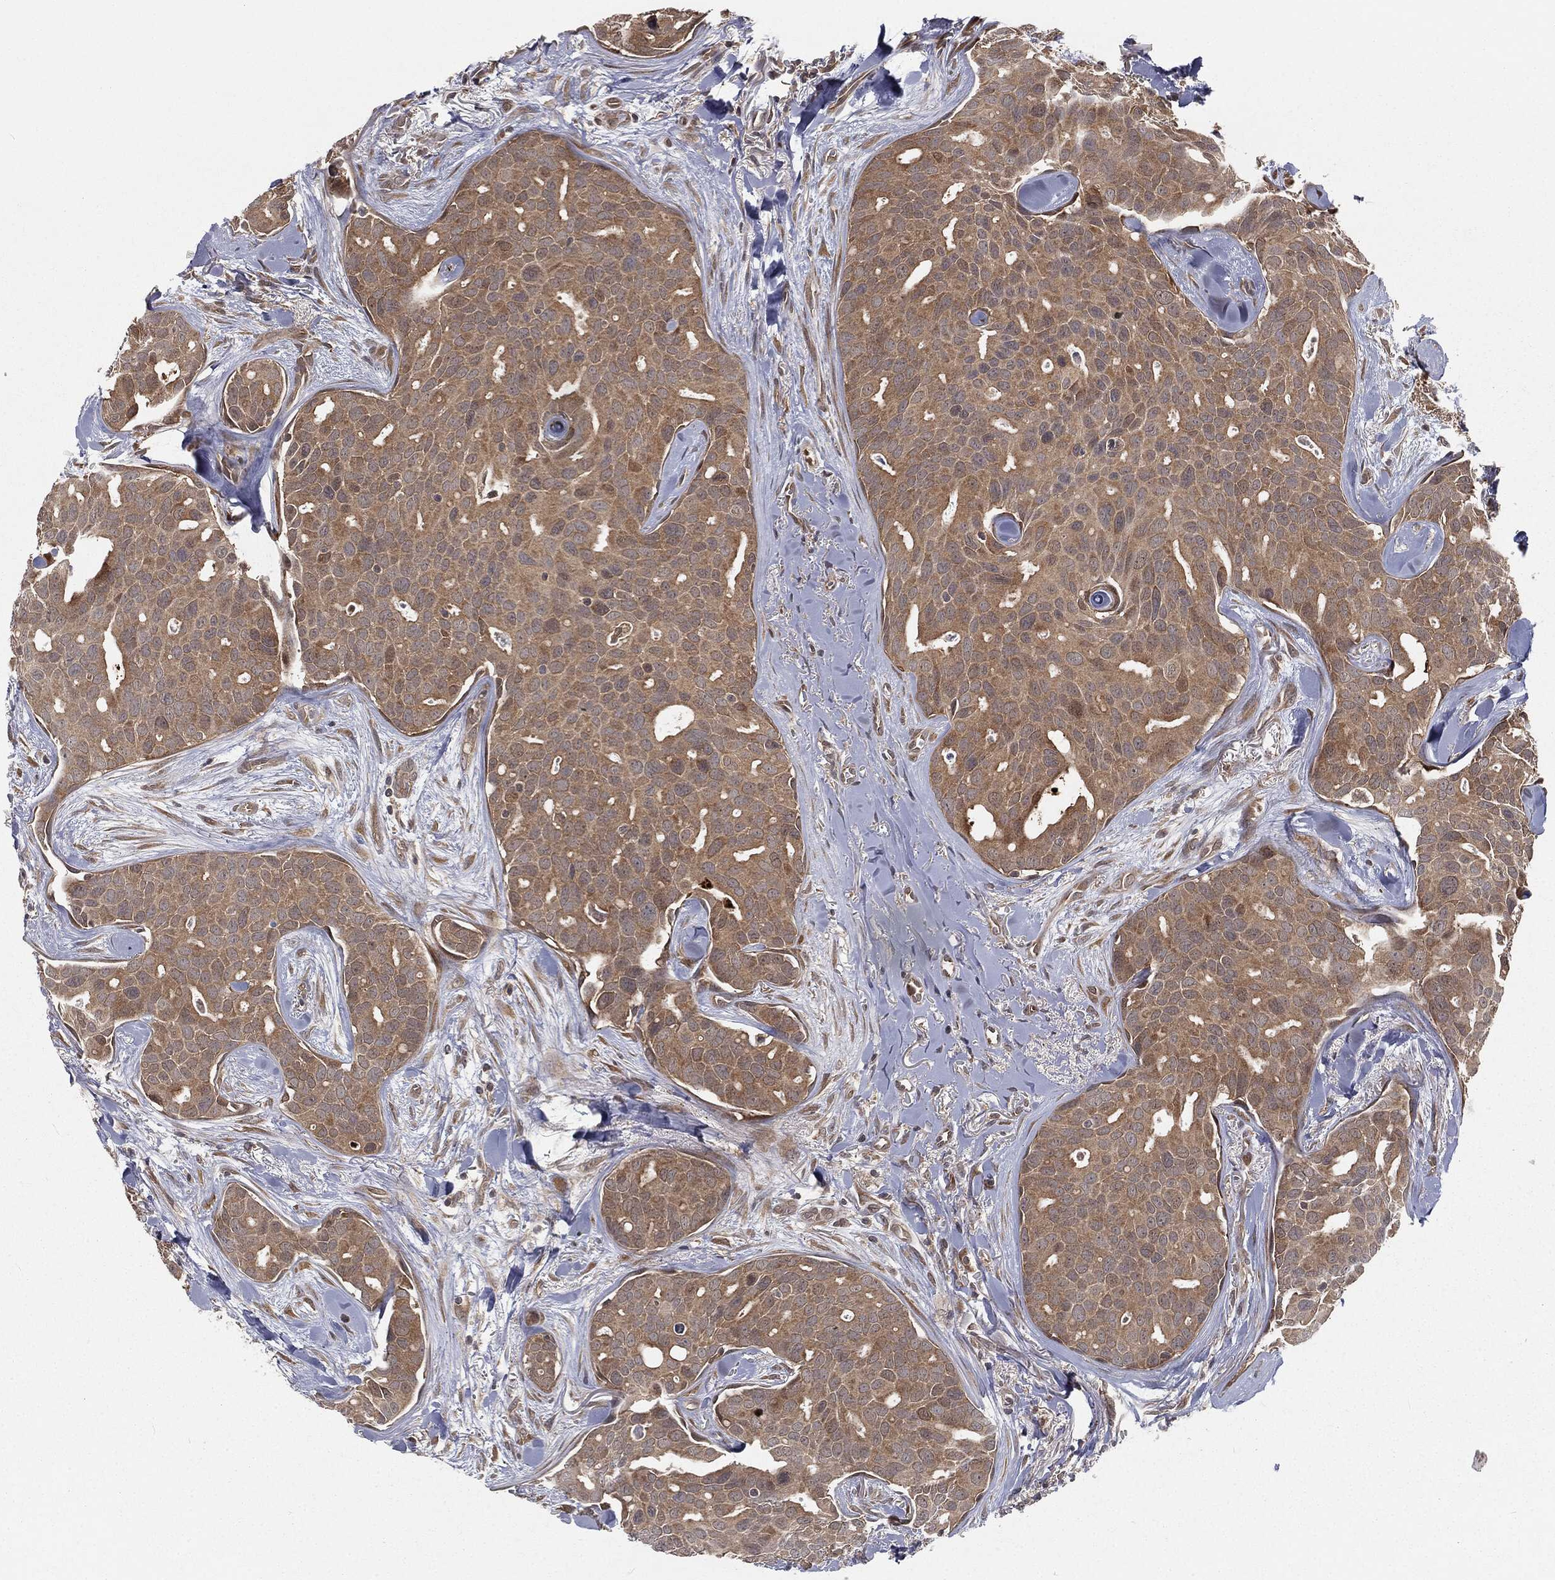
{"staining": {"intensity": "moderate", "quantity": "25%-75%", "location": "cytoplasmic/membranous"}, "tissue": "breast cancer", "cell_type": "Tumor cells", "image_type": "cancer", "snomed": [{"axis": "morphology", "description": "Duct carcinoma"}, {"axis": "topography", "description": "Breast"}], "caption": "Protein staining of intraductal carcinoma (breast) tissue reveals moderate cytoplasmic/membranous positivity in approximately 25%-75% of tumor cells.", "gene": "FBXO7", "patient": {"sex": "female", "age": 54}}